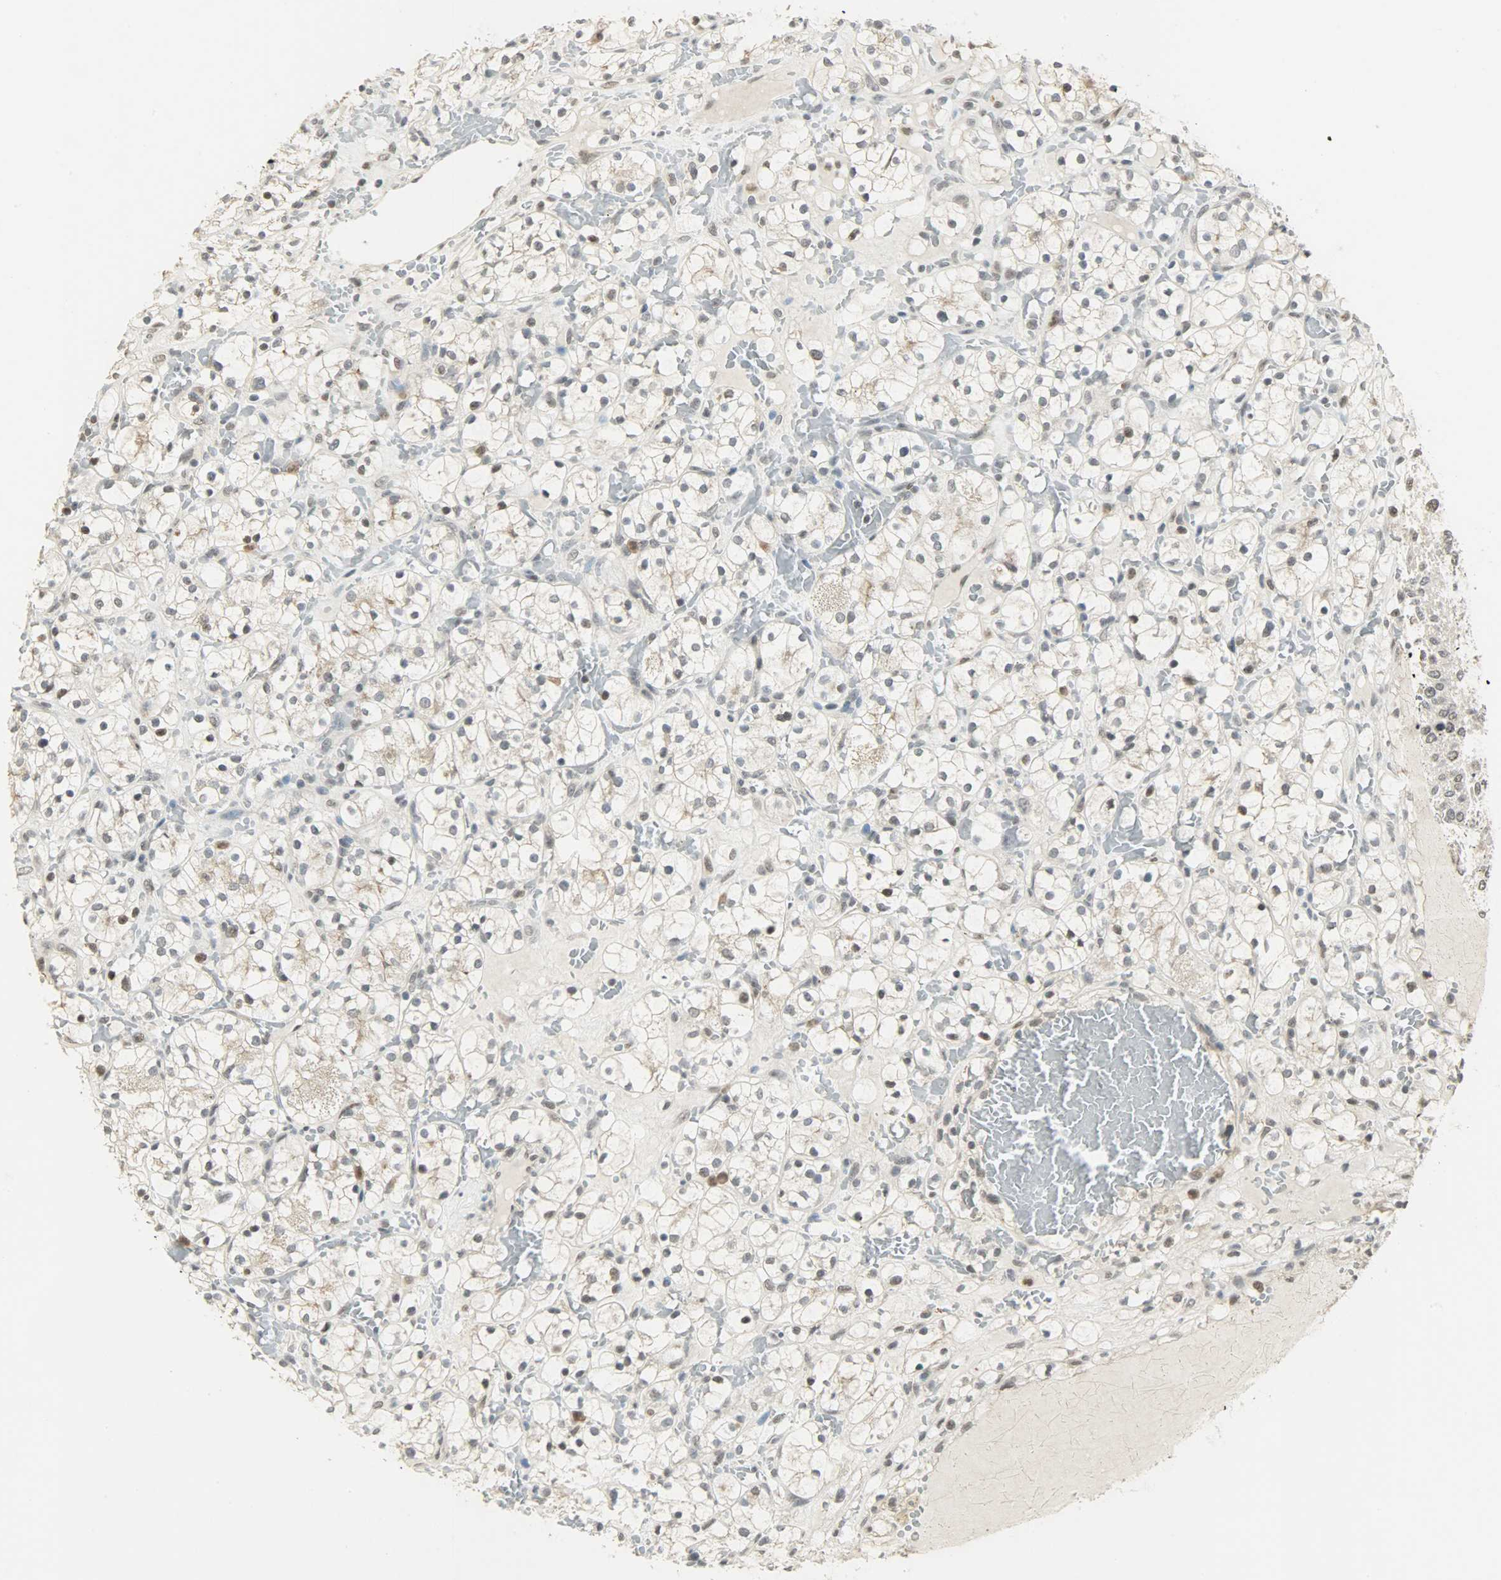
{"staining": {"intensity": "negative", "quantity": "none", "location": "none"}, "tissue": "renal cancer", "cell_type": "Tumor cells", "image_type": "cancer", "snomed": [{"axis": "morphology", "description": "Adenocarcinoma, NOS"}, {"axis": "topography", "description": "Kidney"}], "caption": "This is an immunohistochemistry image of human renal adenocarcinoma. There is no expression in tumor cells.", "gene": "SMARCA5", "patient": {"sex": "female", "age": 60}}